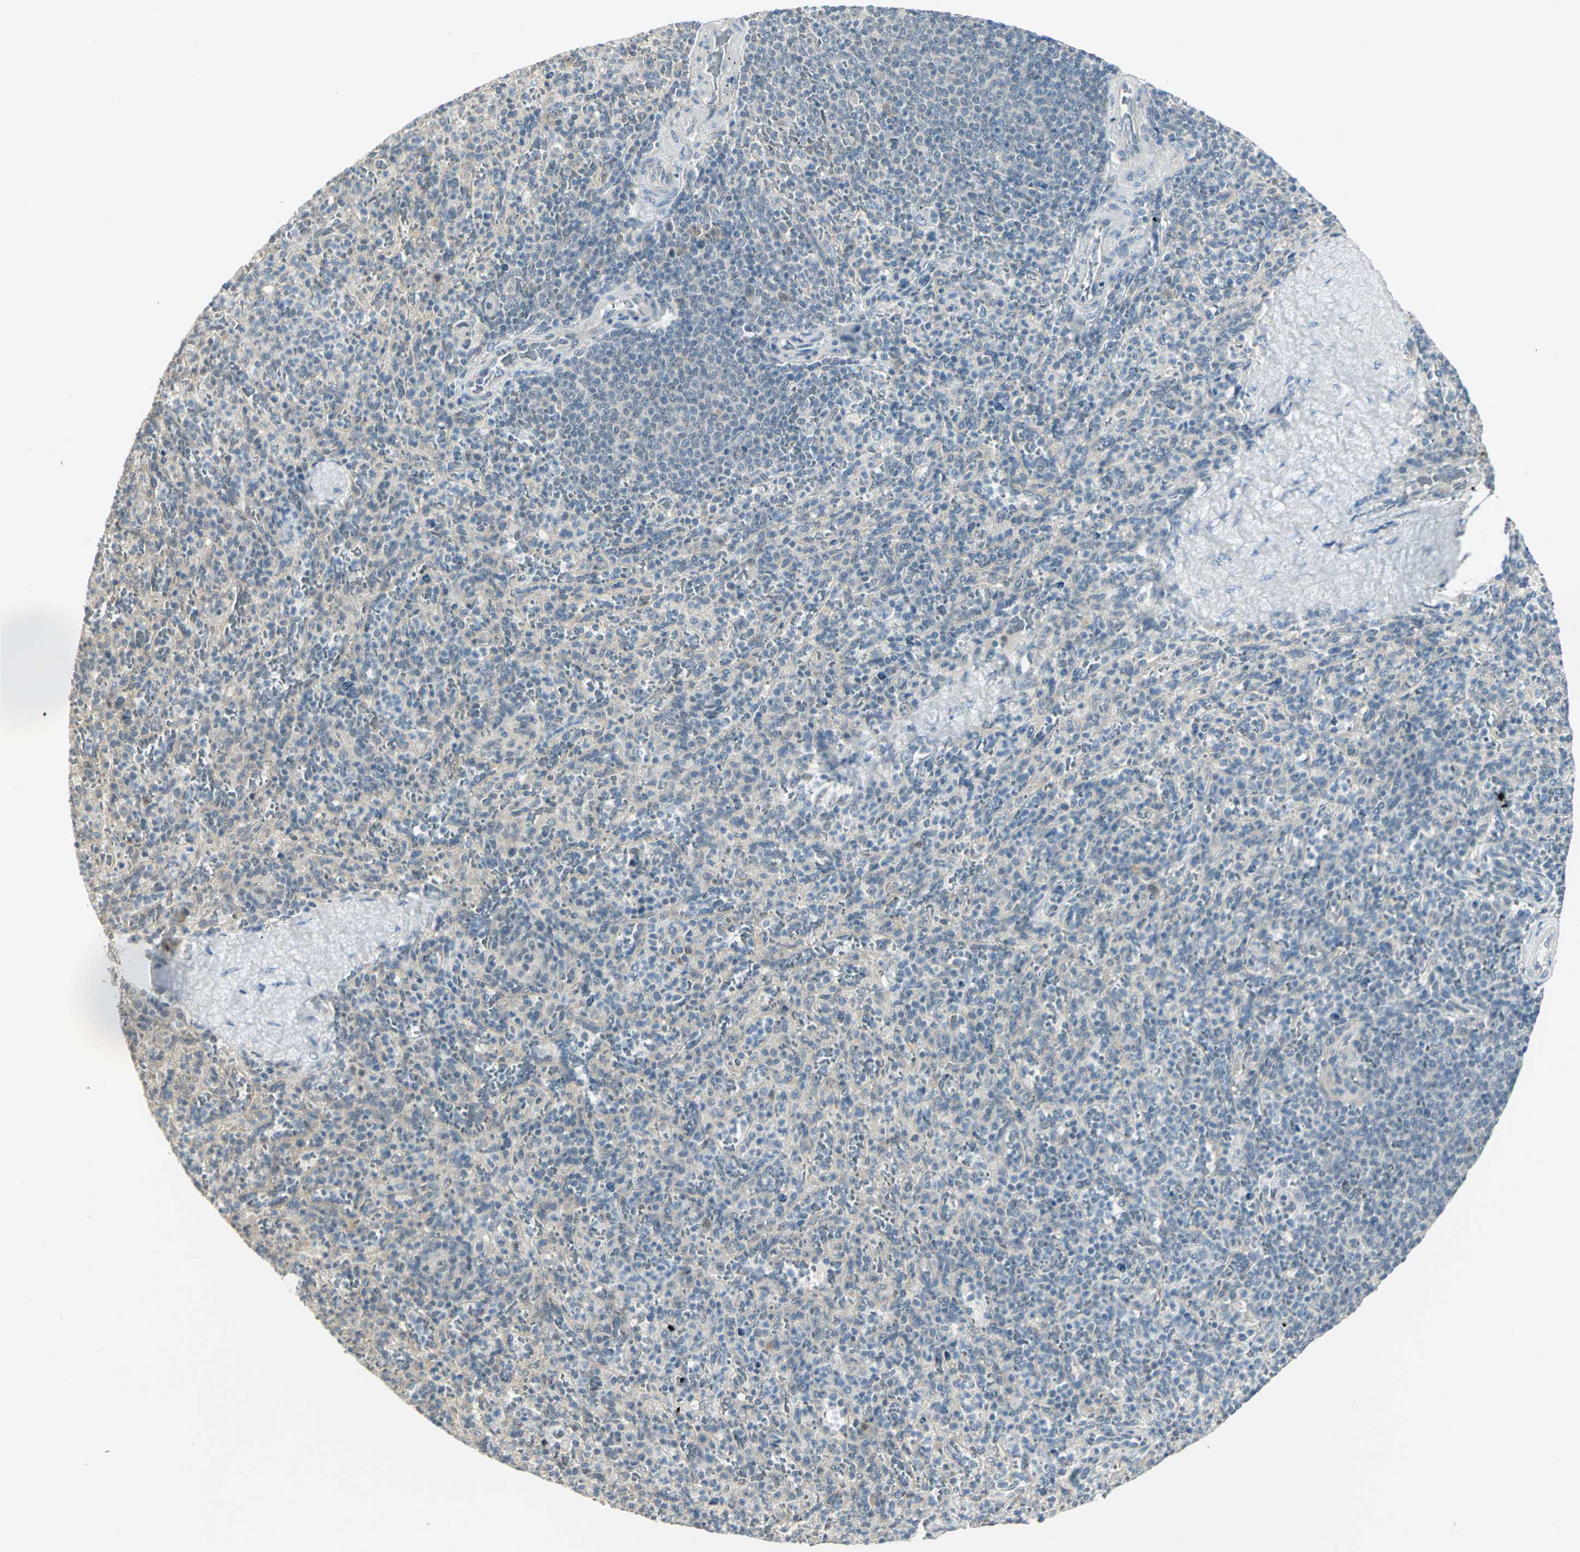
{"staining": {"intensity": "moderate", "quantity": "<25%", "location": "nuclear"}, "tissue": "spleen", "cell_type": "Cells in red pulp", "image_type": "normal", "snomed": [{"axis": "morphology", "description": "Normal tissue, NOS"}, {"axis": "topography", "description": "Spleen"}], "caption": "Spleen stained with a brown dye shows moderate nuclear positive staining in approximately <25% of cells in red pulp.", "gene": "DDX5", "patient": {"sex": "male", "age": 36}}